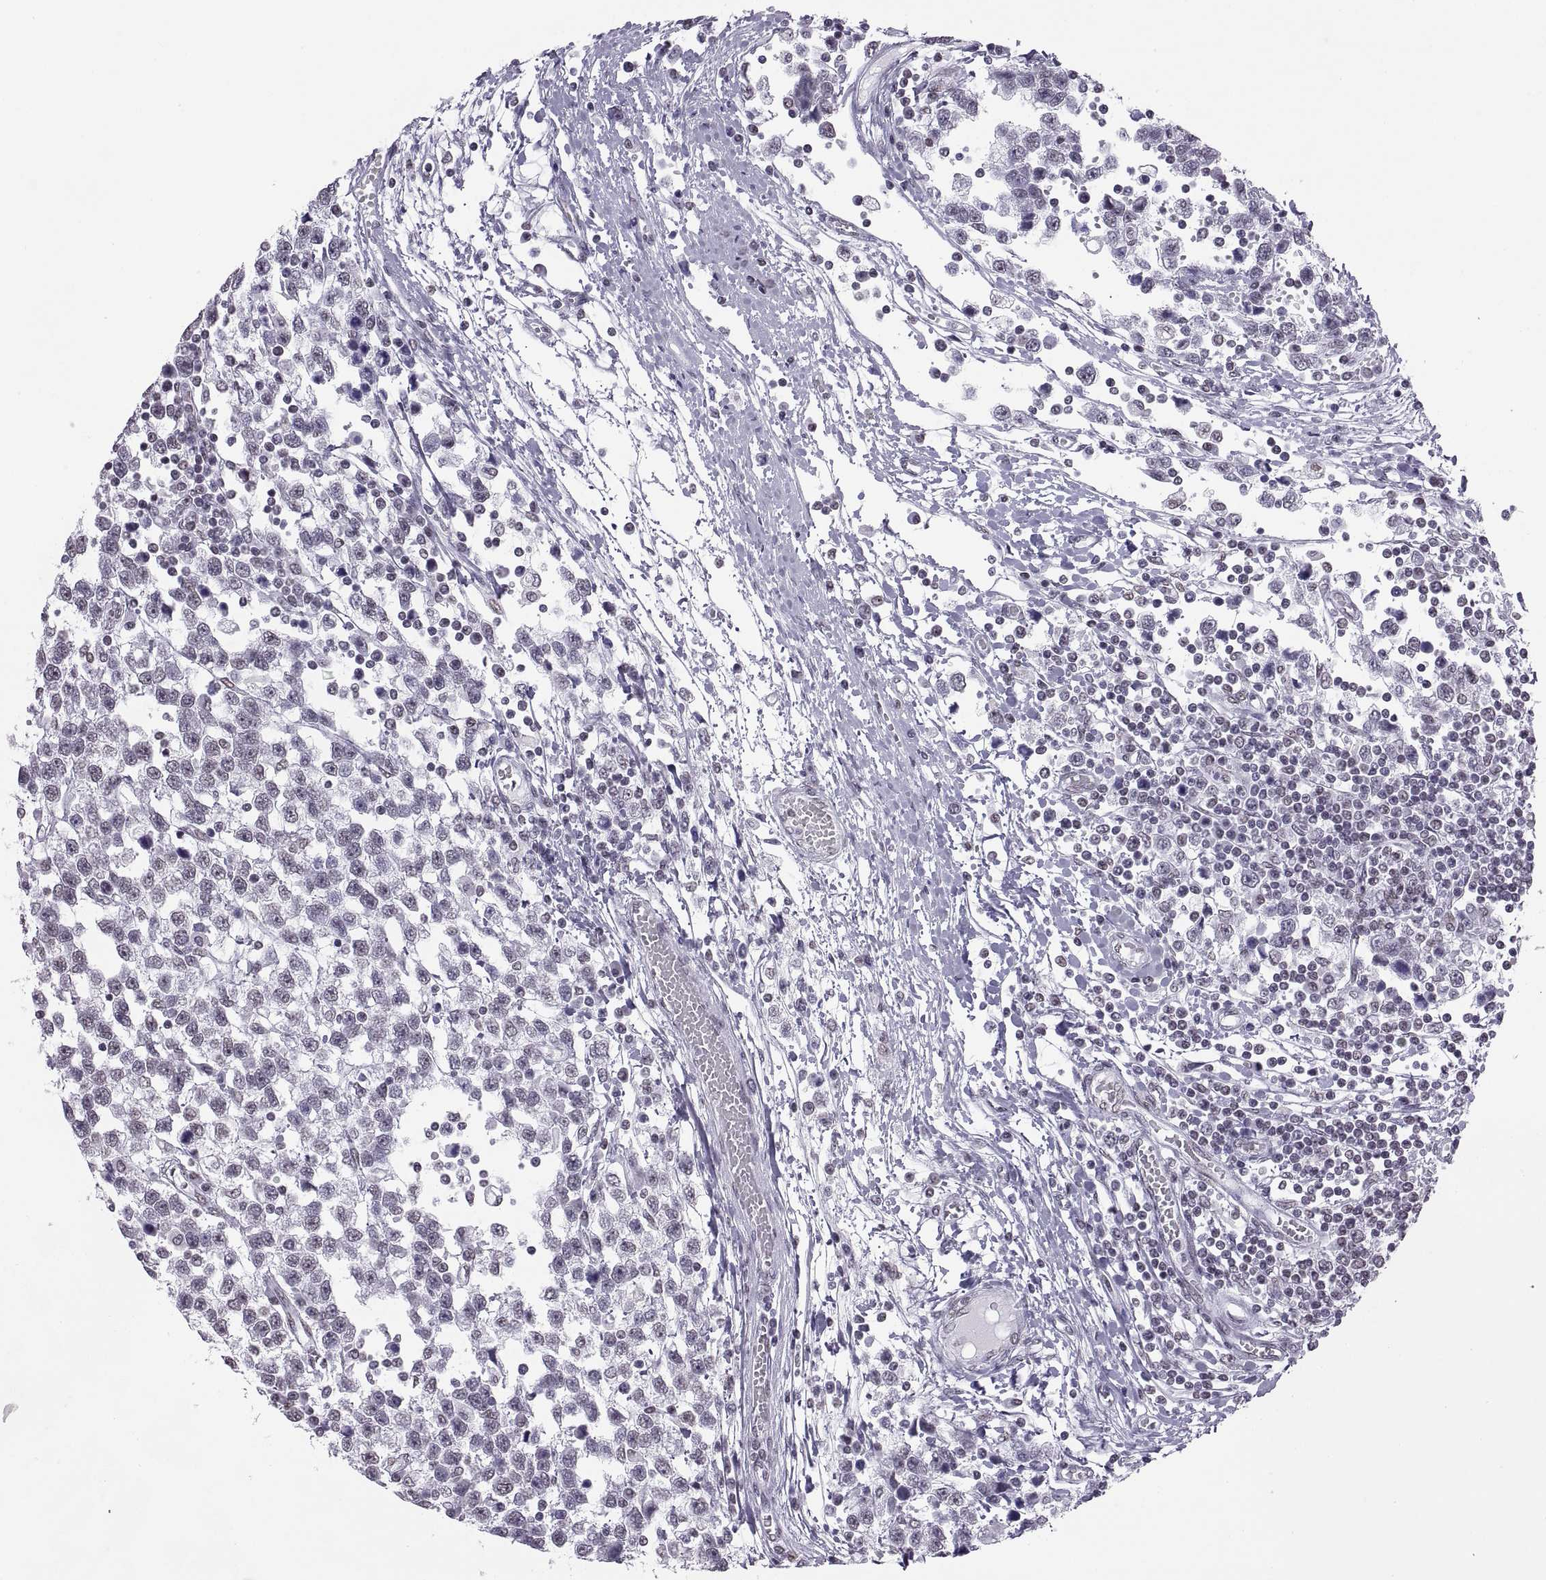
{"staining": {"intensity": "negative", "quantity": "none", "location": "none"}, "tissue": "testis cancer", "cell_type": "Tumor cells", "image_type": "cancer", "snomed": [{"axis": "morphology", "description": "Seminoma, NOS"}, {"axis": "topography", "description": "Testis"}], "caption": "Testis cancer stained for a protein using IHC exhibits no staining tumor cells.", "gene": "CARTPT", "patient": {"sex": "male", "age": 34}}